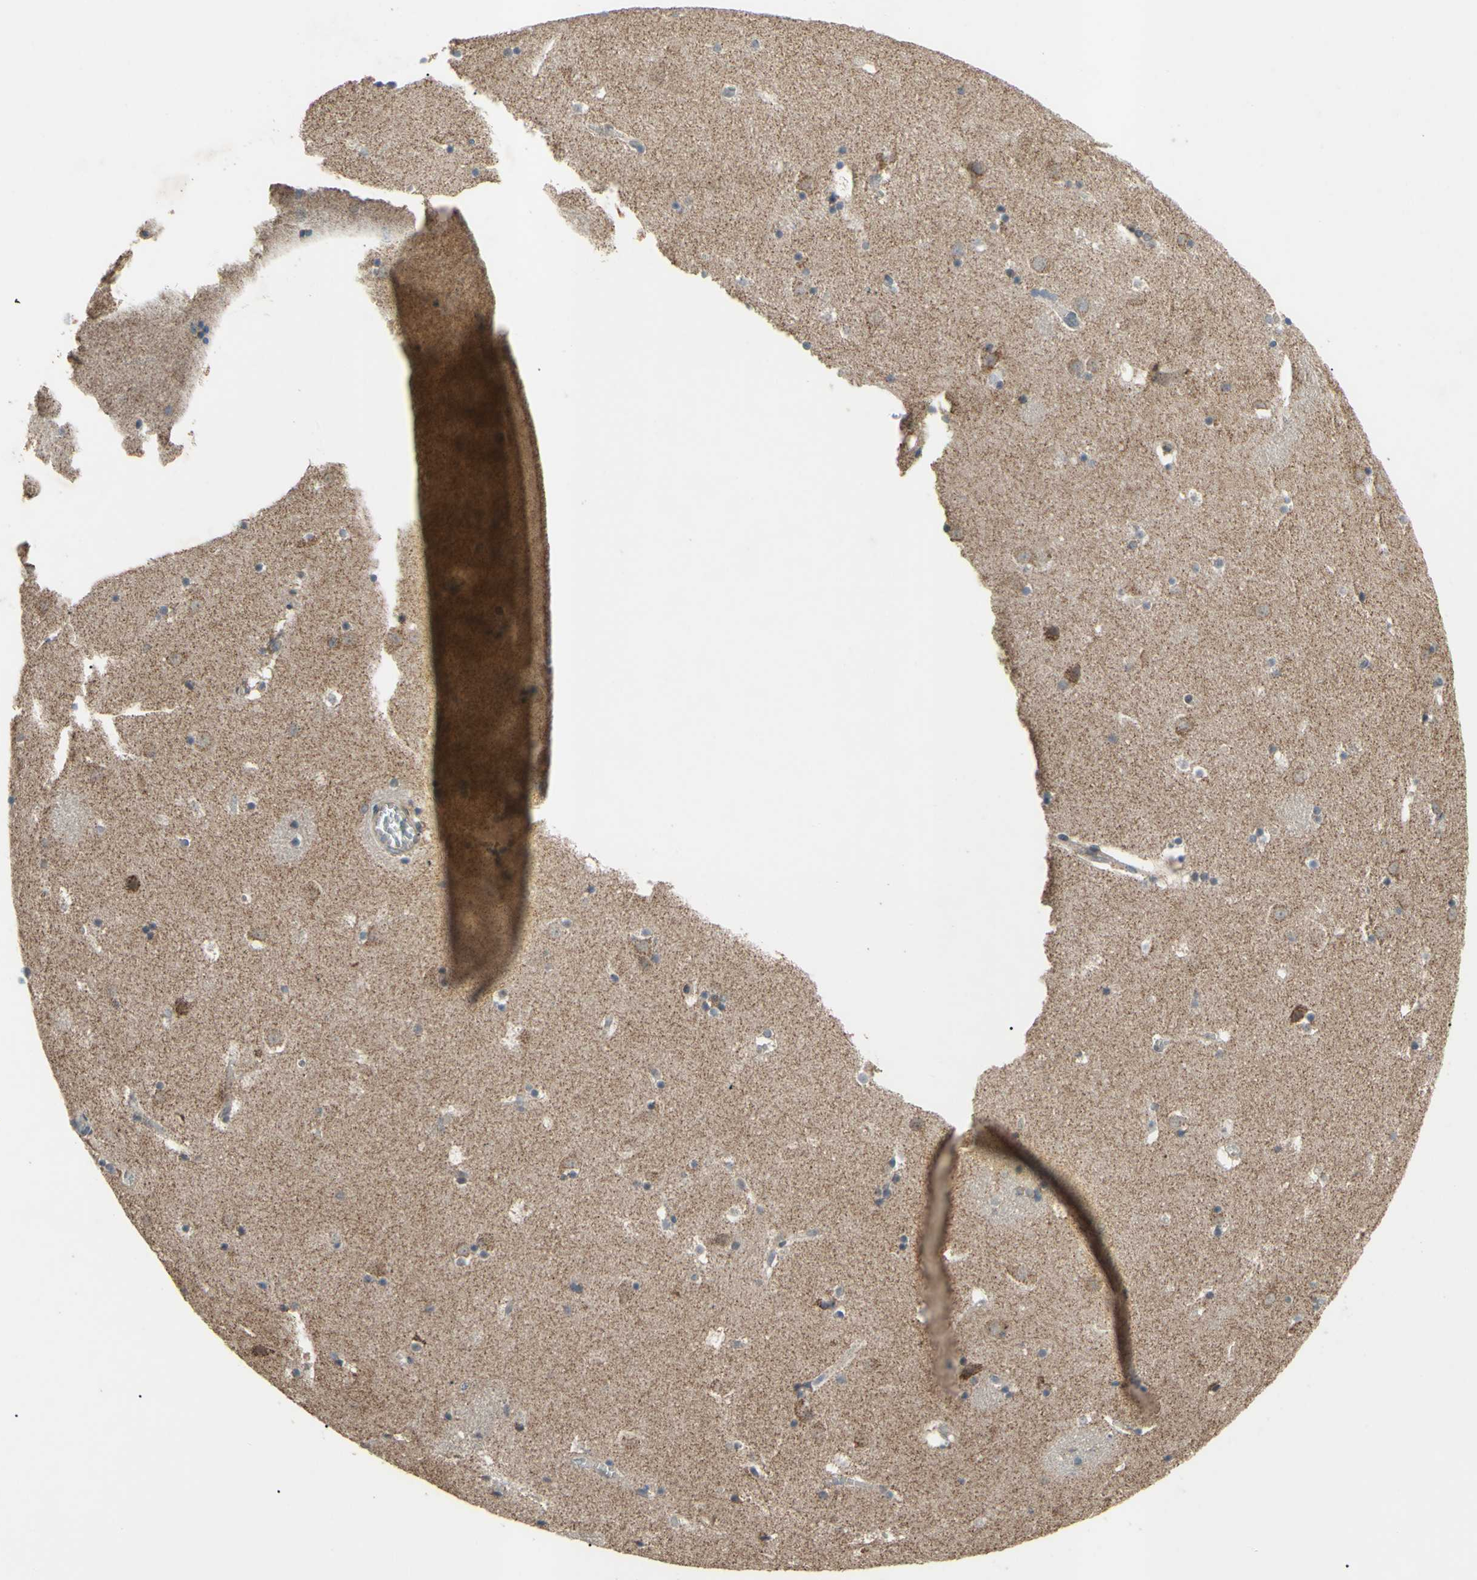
{"staining": {"intensity": "weak", "quantity": "25%-75%", "location": "cytoplasmic/membranous"}, "tissue": "caudate", "cell_type": "Glial cells", "image_type": "normal", "snomed": [{"axis": "morphology", "description": "Normal tissue, NOS"}, {"axis": "topography", "description": "Lateral ventricle wall"}], "caption": "Immunohistochemical staining of benign caudate exhibits low levels of weak cytoplasmic/membranous positivity in approximately 25%-75% of glial cells.", "gene": "CD164", "patient": {"sex": "male", "age": 45}}